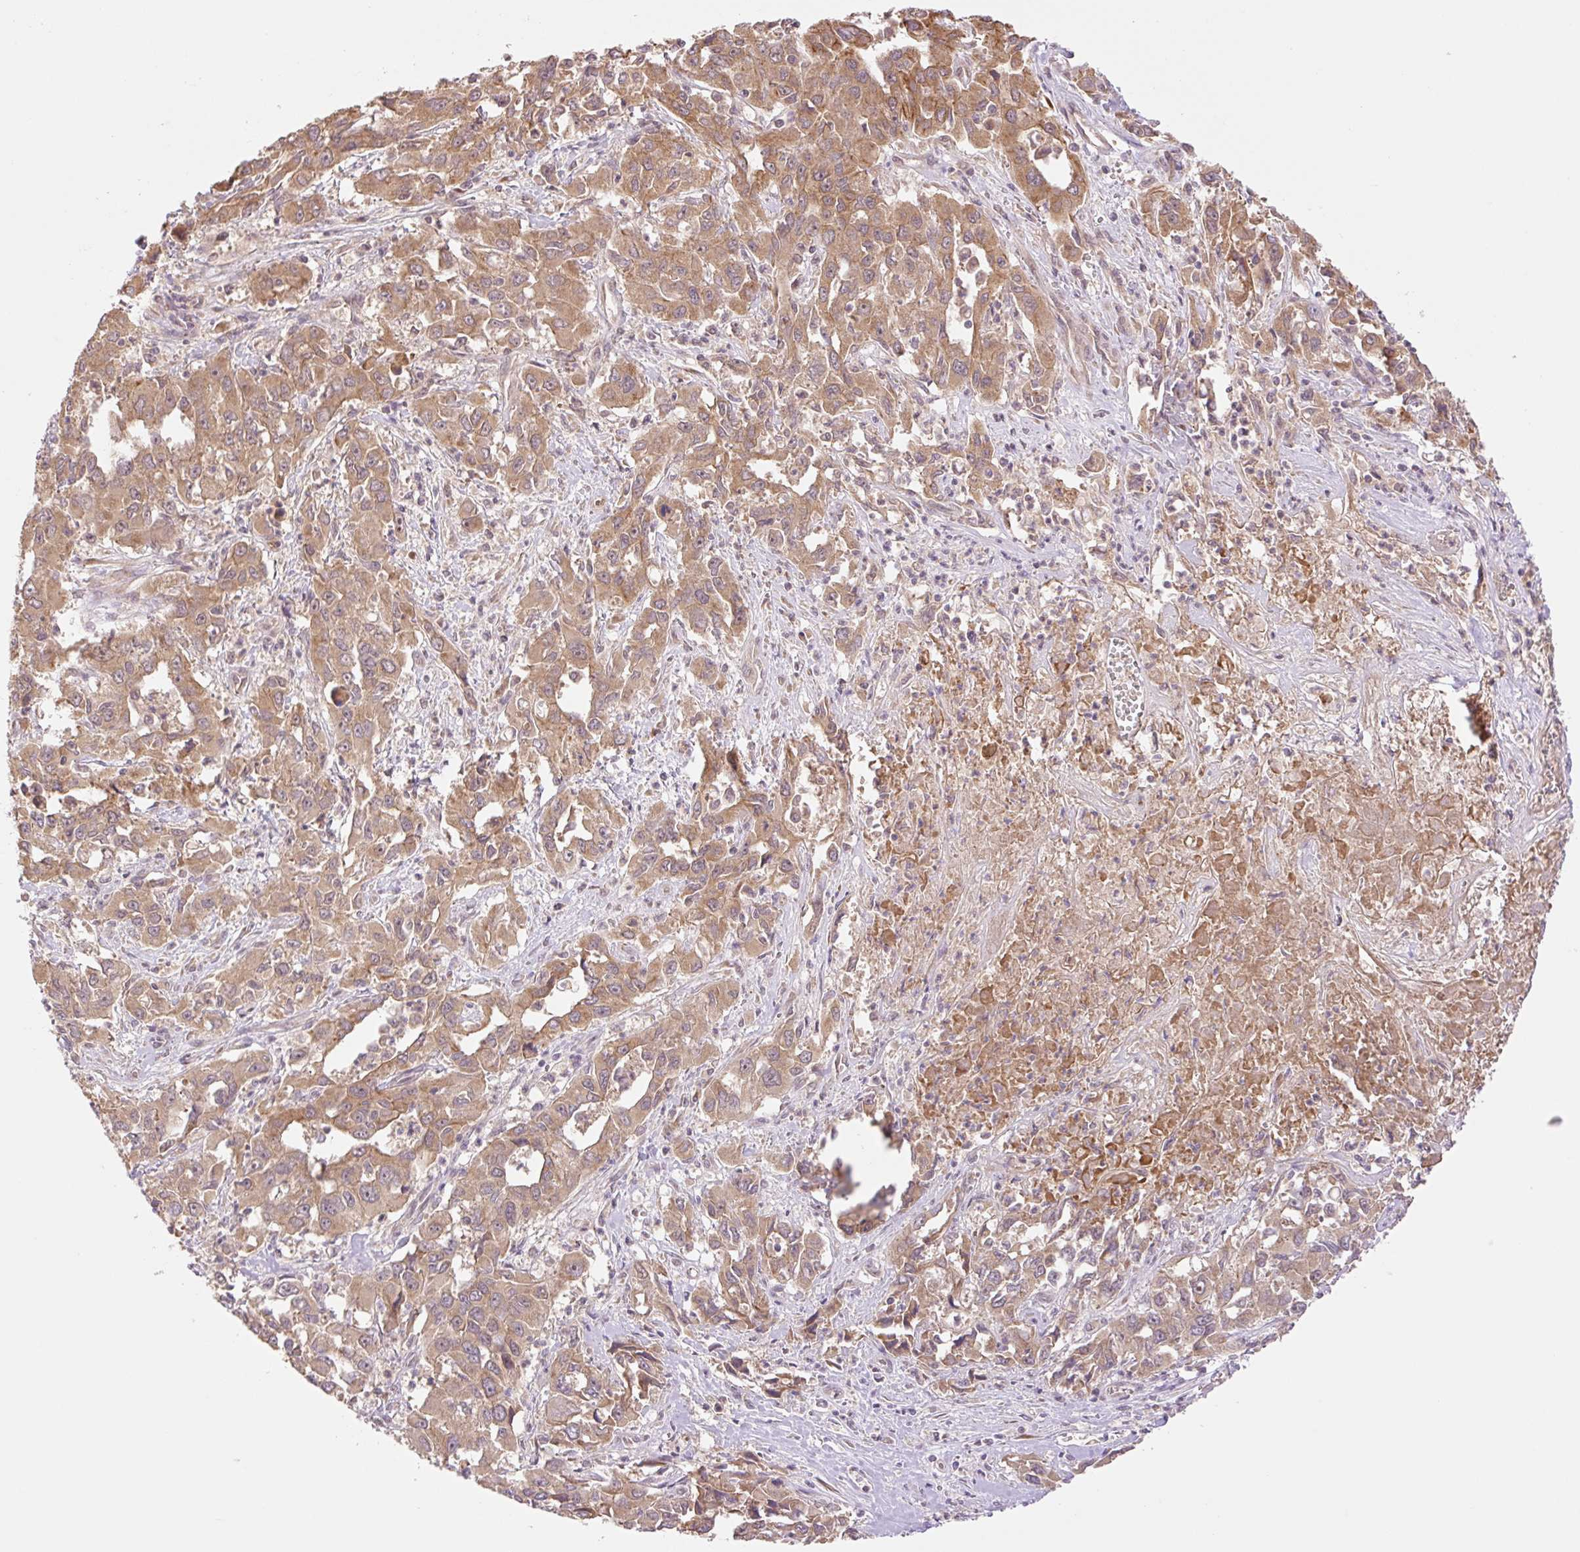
{"staining": {"intensity": "moderate", "quantity": ">75%", "location": "cytoplasmic/membranous"}, "tissue": "liver cancer", "cell_type": "Tumor cells", "image_type": "cancer", "snomed": [{"axis": "morphology", "description": "Carcinoma, Hepatocellular, NOS"}, {"axis": "topography", "description": "Liver"}], "caption": "There is medium levels of moderate cytoplasmic/membranous expression in tumor cells of liver cancer (hepatocellular carcinoma), as demonstrated by immunohistochemical staining (brown color).", "gene": "YJU2B", "patient": {"sex": "male", "age": 63}}